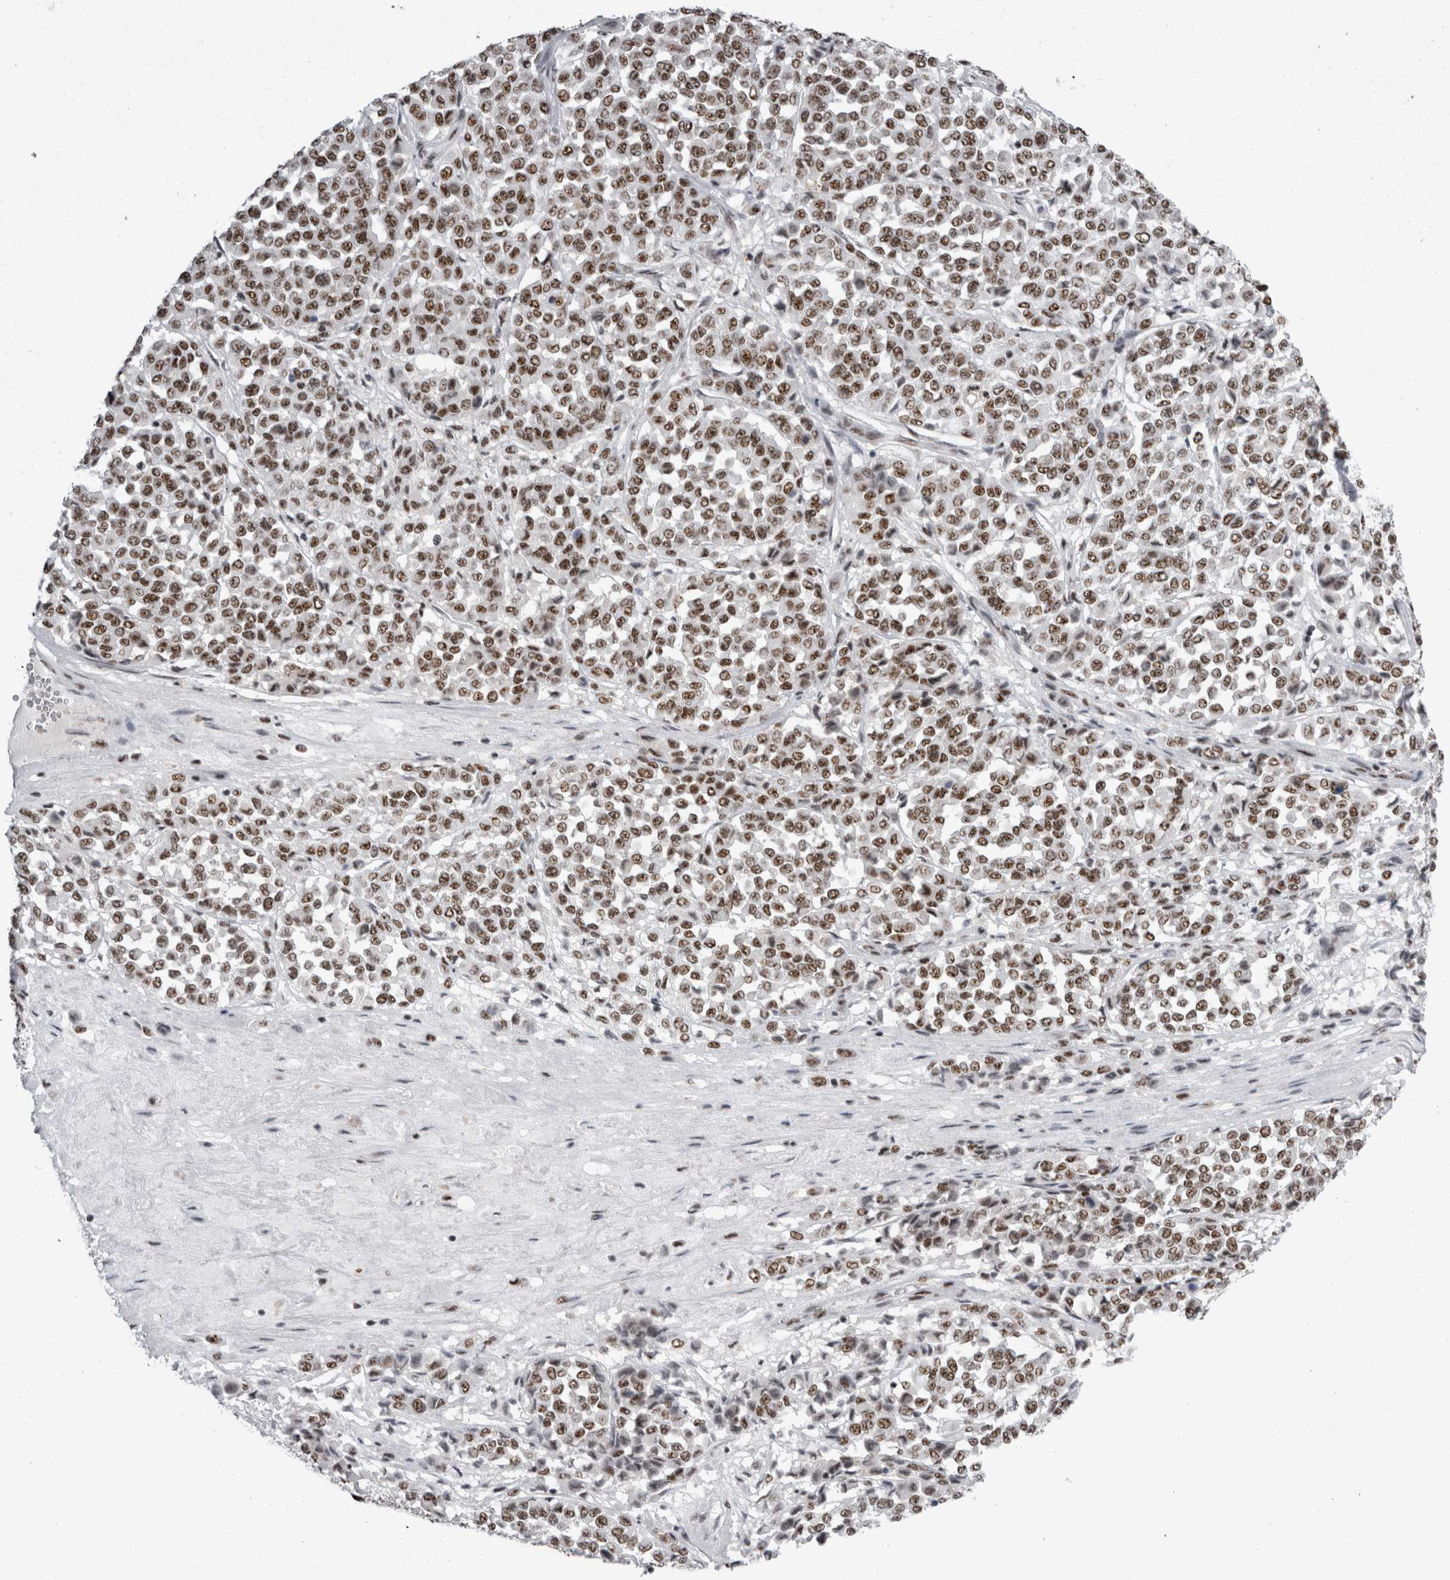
{"staining": {"intensity": "moderate", "quantity": ">75%", "location": "nuclear"}, "tissue": "melanoma", "cell_type": "Tumor cells", "image_type": "cancer", "snomed": [{"axis": "morphology", "description": "Malignant melanoma, Metastatic site"}, {"axis": "topography", "description": "Pancreas"}], "caption": "Melanoma stained for a protein exhibits moderate nuclear positivity in tumor cells.", "gene": "SNRNP40", "patient": {"sex": "female", "age": 30}}